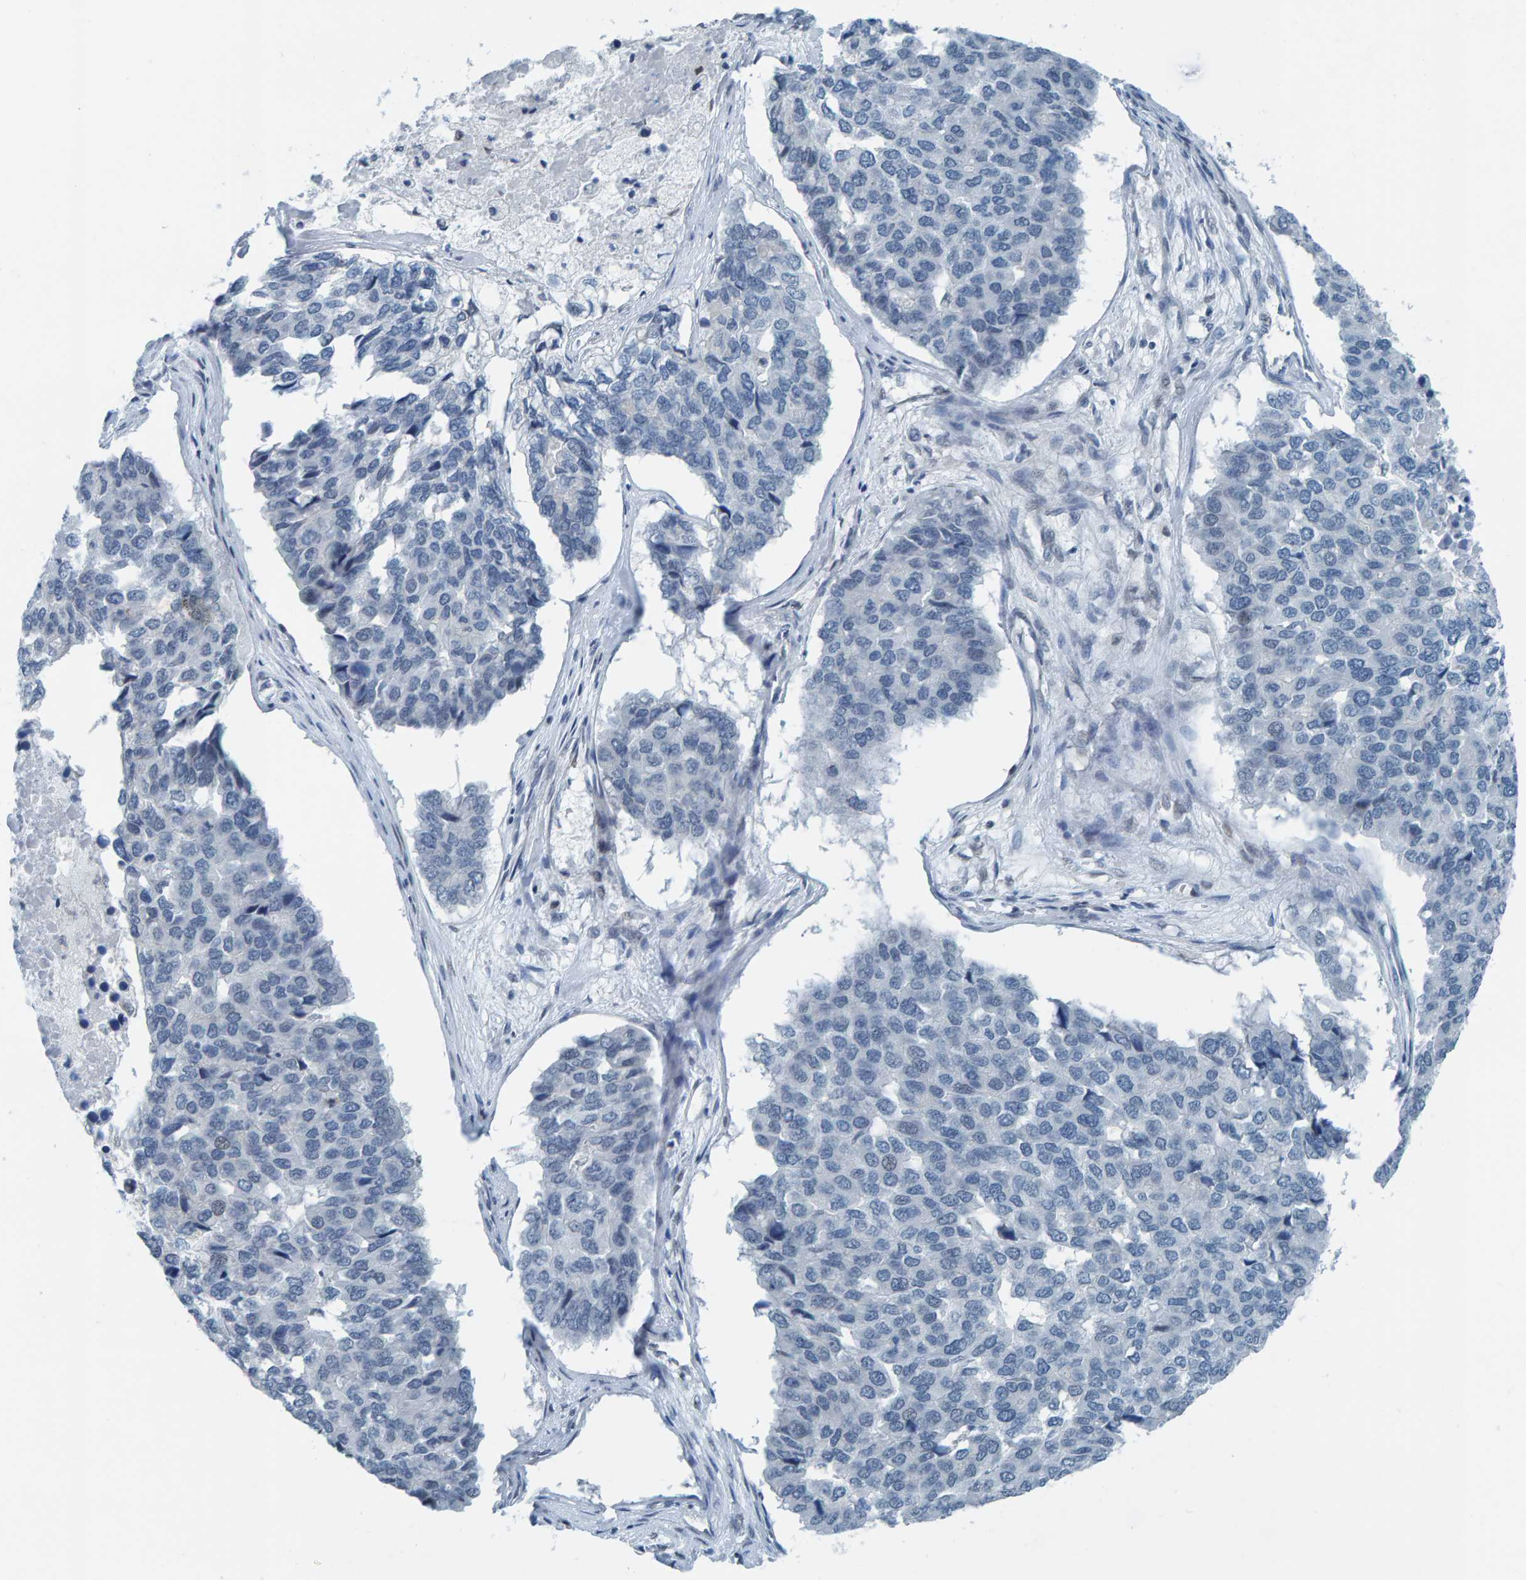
{"staining": {"intensity": "negative", "quantity": "none", "location": "none"}, "tissue": "pancreatic cancer", "cell_type": "Tumor cells", "image_type": "cancer", "snomed": [{"axis": "morphology", "description": "Adenocarcinoma, NOS"}, {"axis": "topography", "description": "Pancreas"}], "caption": "Histopathology image shows no significant protein staining in tumor cells of pancreatic cancer (adenocarcinoma).", "gene": "CNP", "patient": {"sex": "male", "age": 50}}